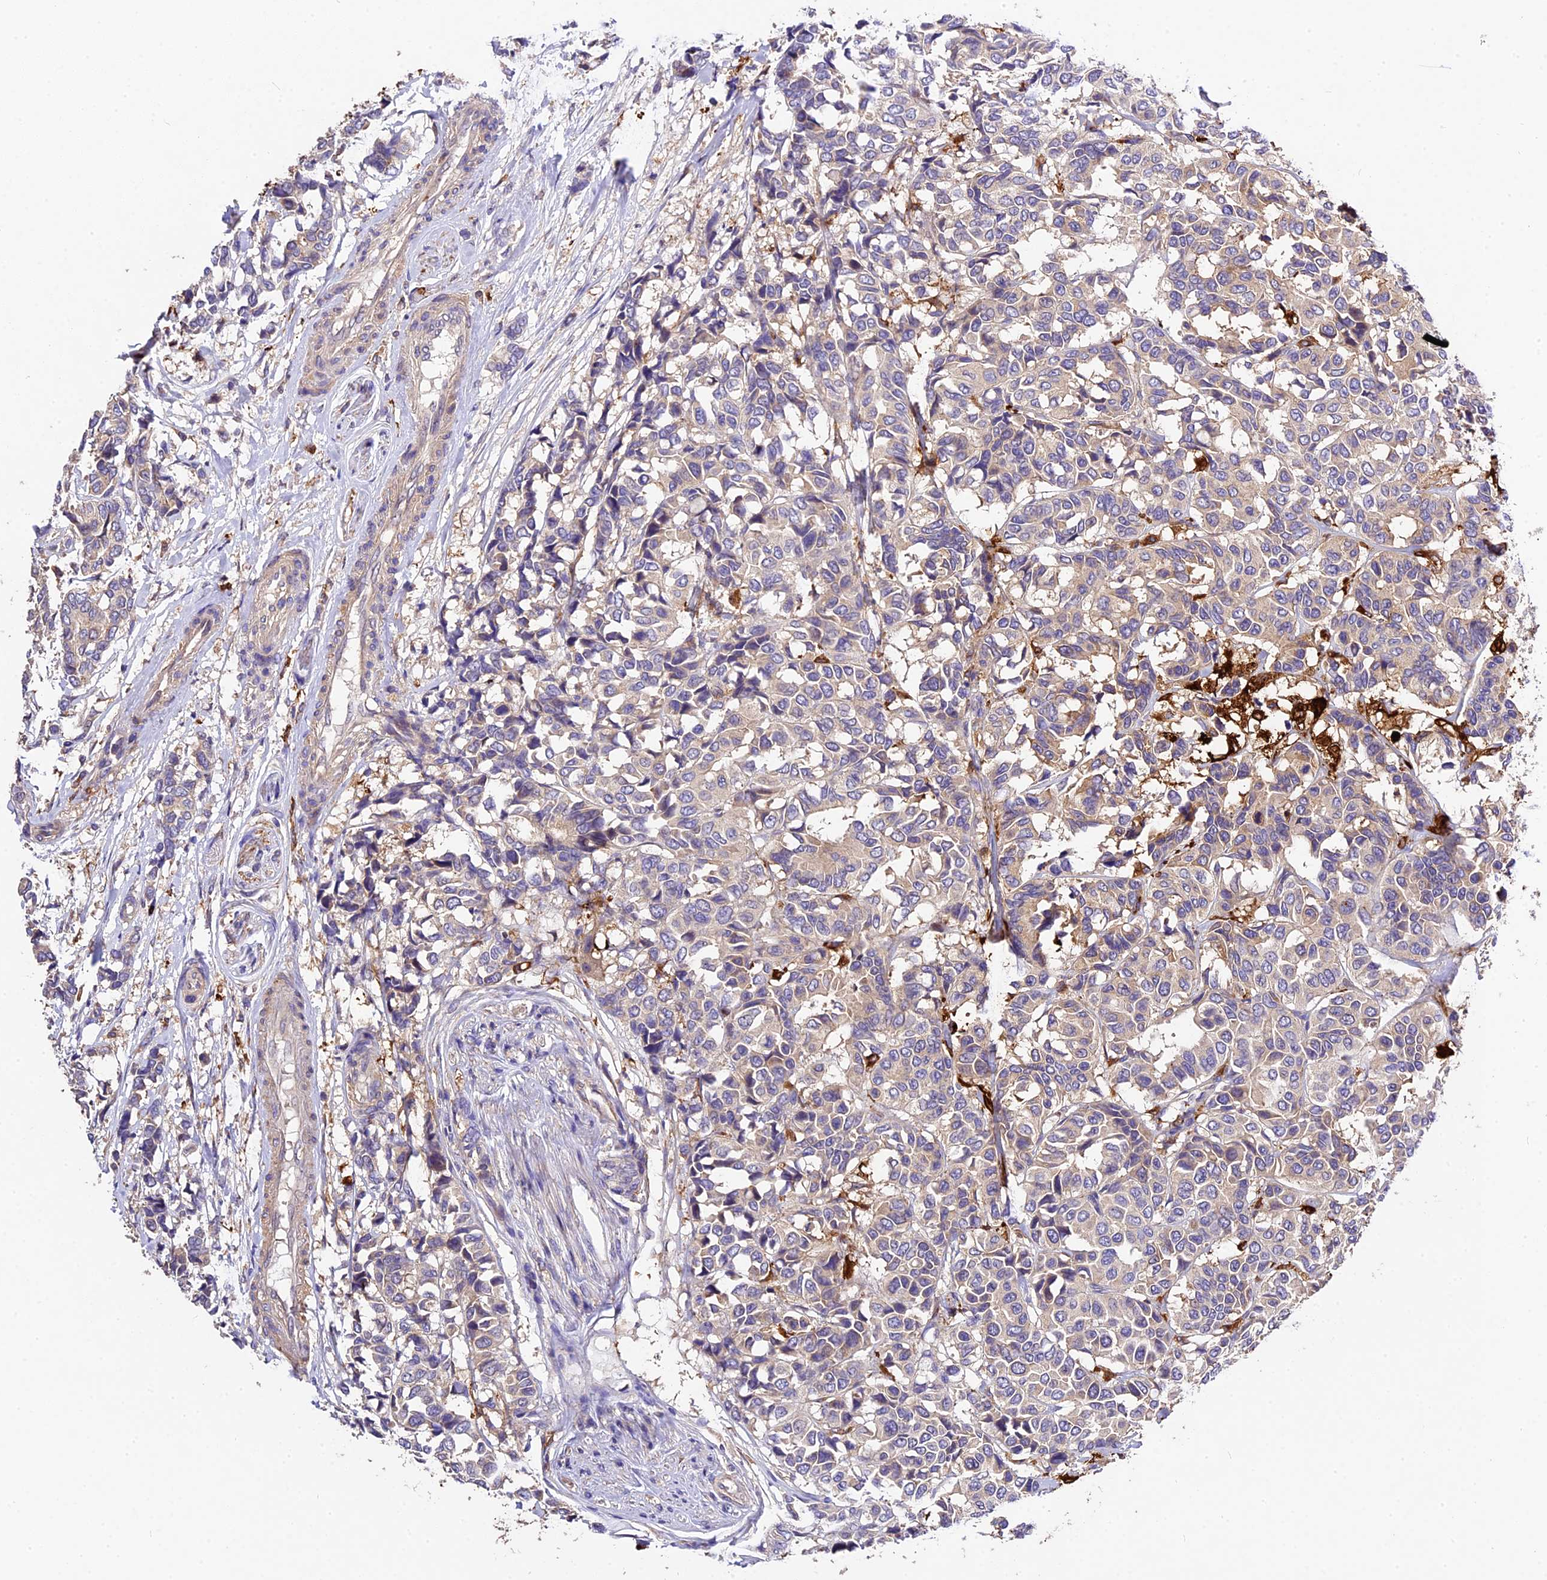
{"staining": {"intensity": "weak", "quantity": "<25%", "location": "cytoplasmic/membranous"}, "tissue": "breast cancer", "cell_type": "Tumor cells", "image_type": "cancer", "snomed": [{"axis": "morphology", "description": "Duct carcinoma"}, {"axis": "topography", "description": "Breast"}], "caption": "This is an IHC image of human breast invasive ductal carcinoma. There is no positivity in tumor cells.", "gene": "CILP2", "patient": {"sex": "female", "age": 87}}